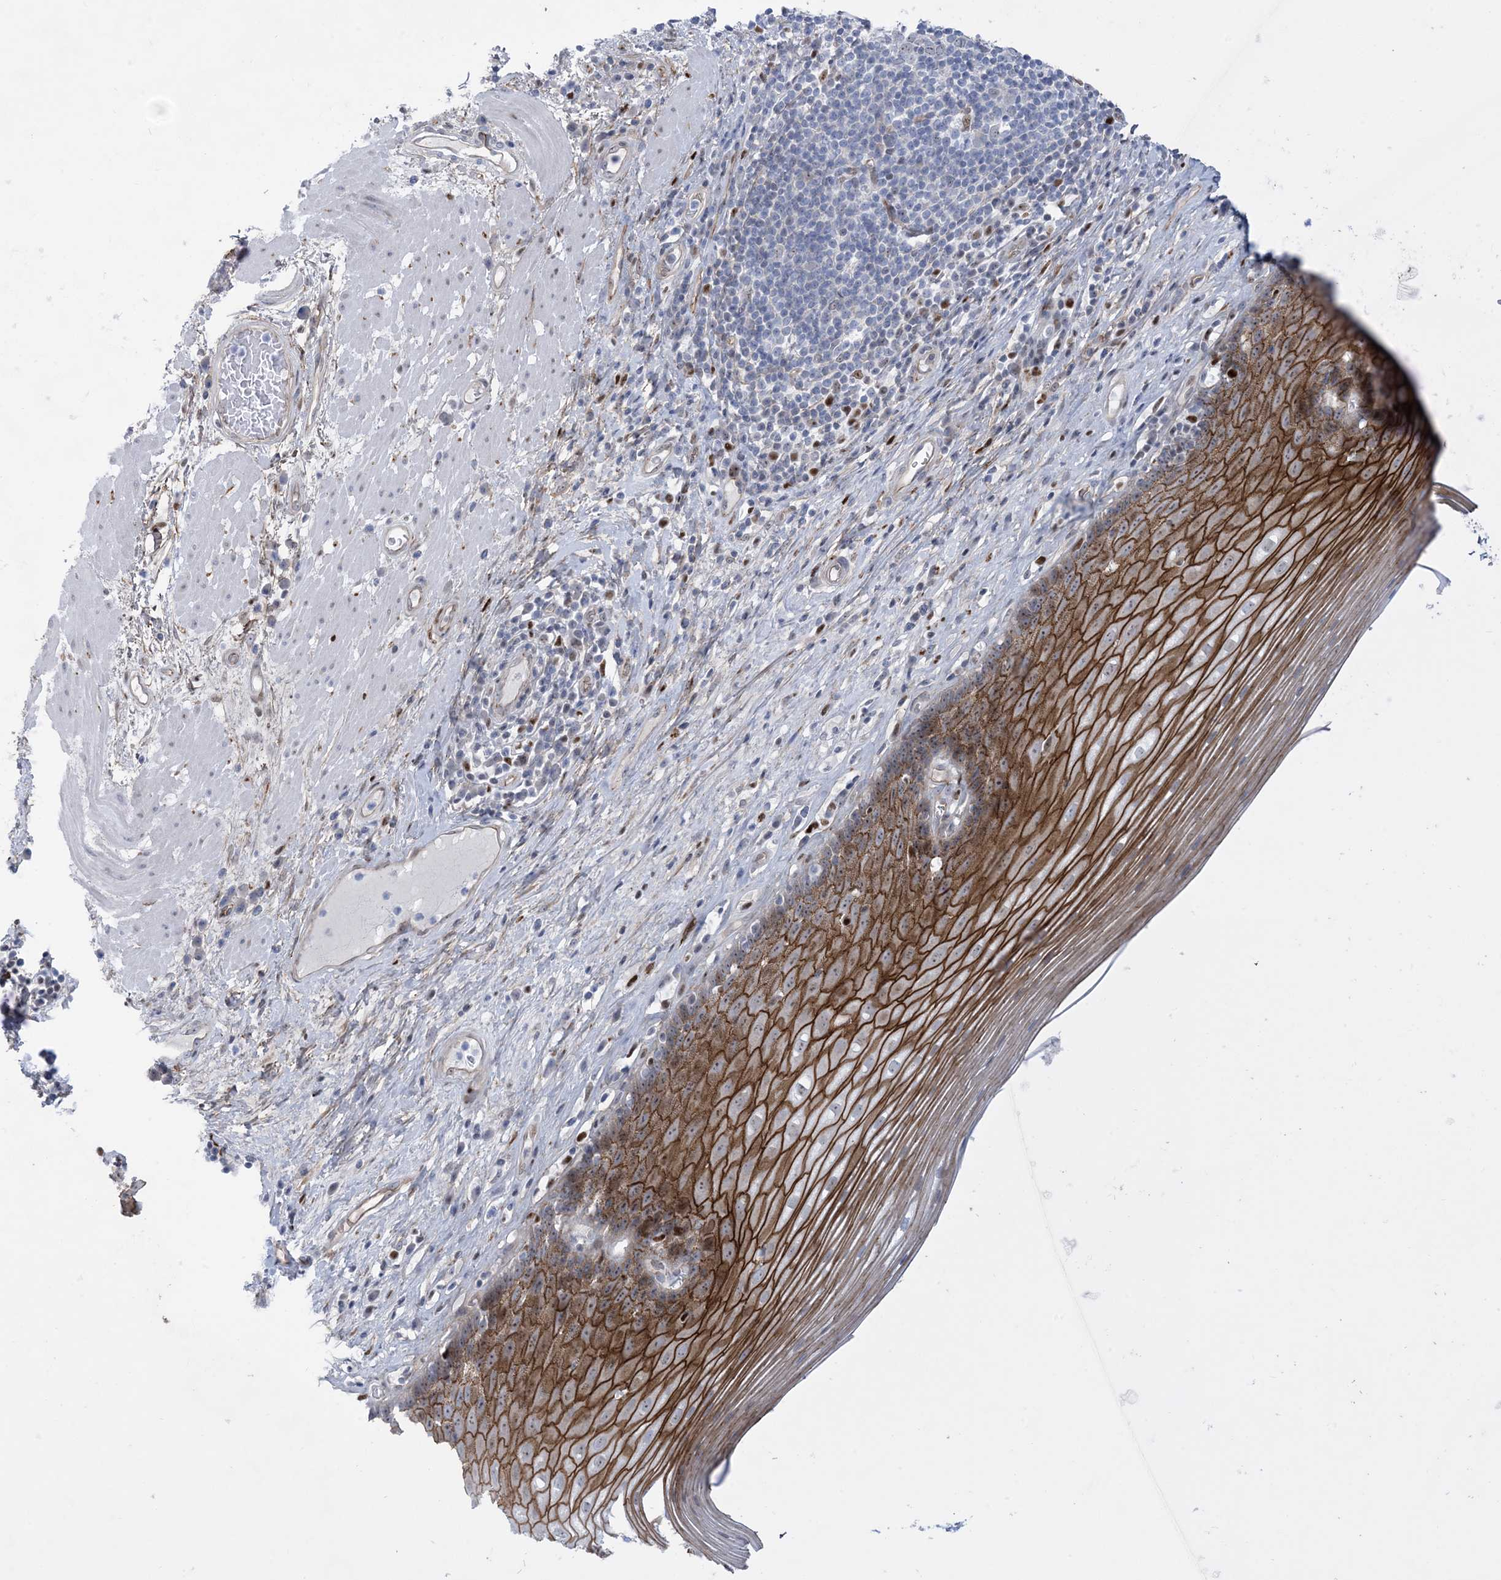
{"staining": {"intensity": "strong", "quantity": ">75%", "location": "cytoplasmic/membranous"}, "tissue": "esophagus", "cell_type": "Squamous epithelial cells", "image_type": "normal", "snomed": [{"axis": "morphology", "description": "Normal tissue, NOS"}, {"axis": "topography", "description": "Esophagus"}], "caption": "Protein analysis of benign esophagus reveals strong cytoplasmic/membranous positivity in approximately >75% of squamous epithelial cells.", "gene": "MARS2", "patient": {"sex": "male", "age": 62}}